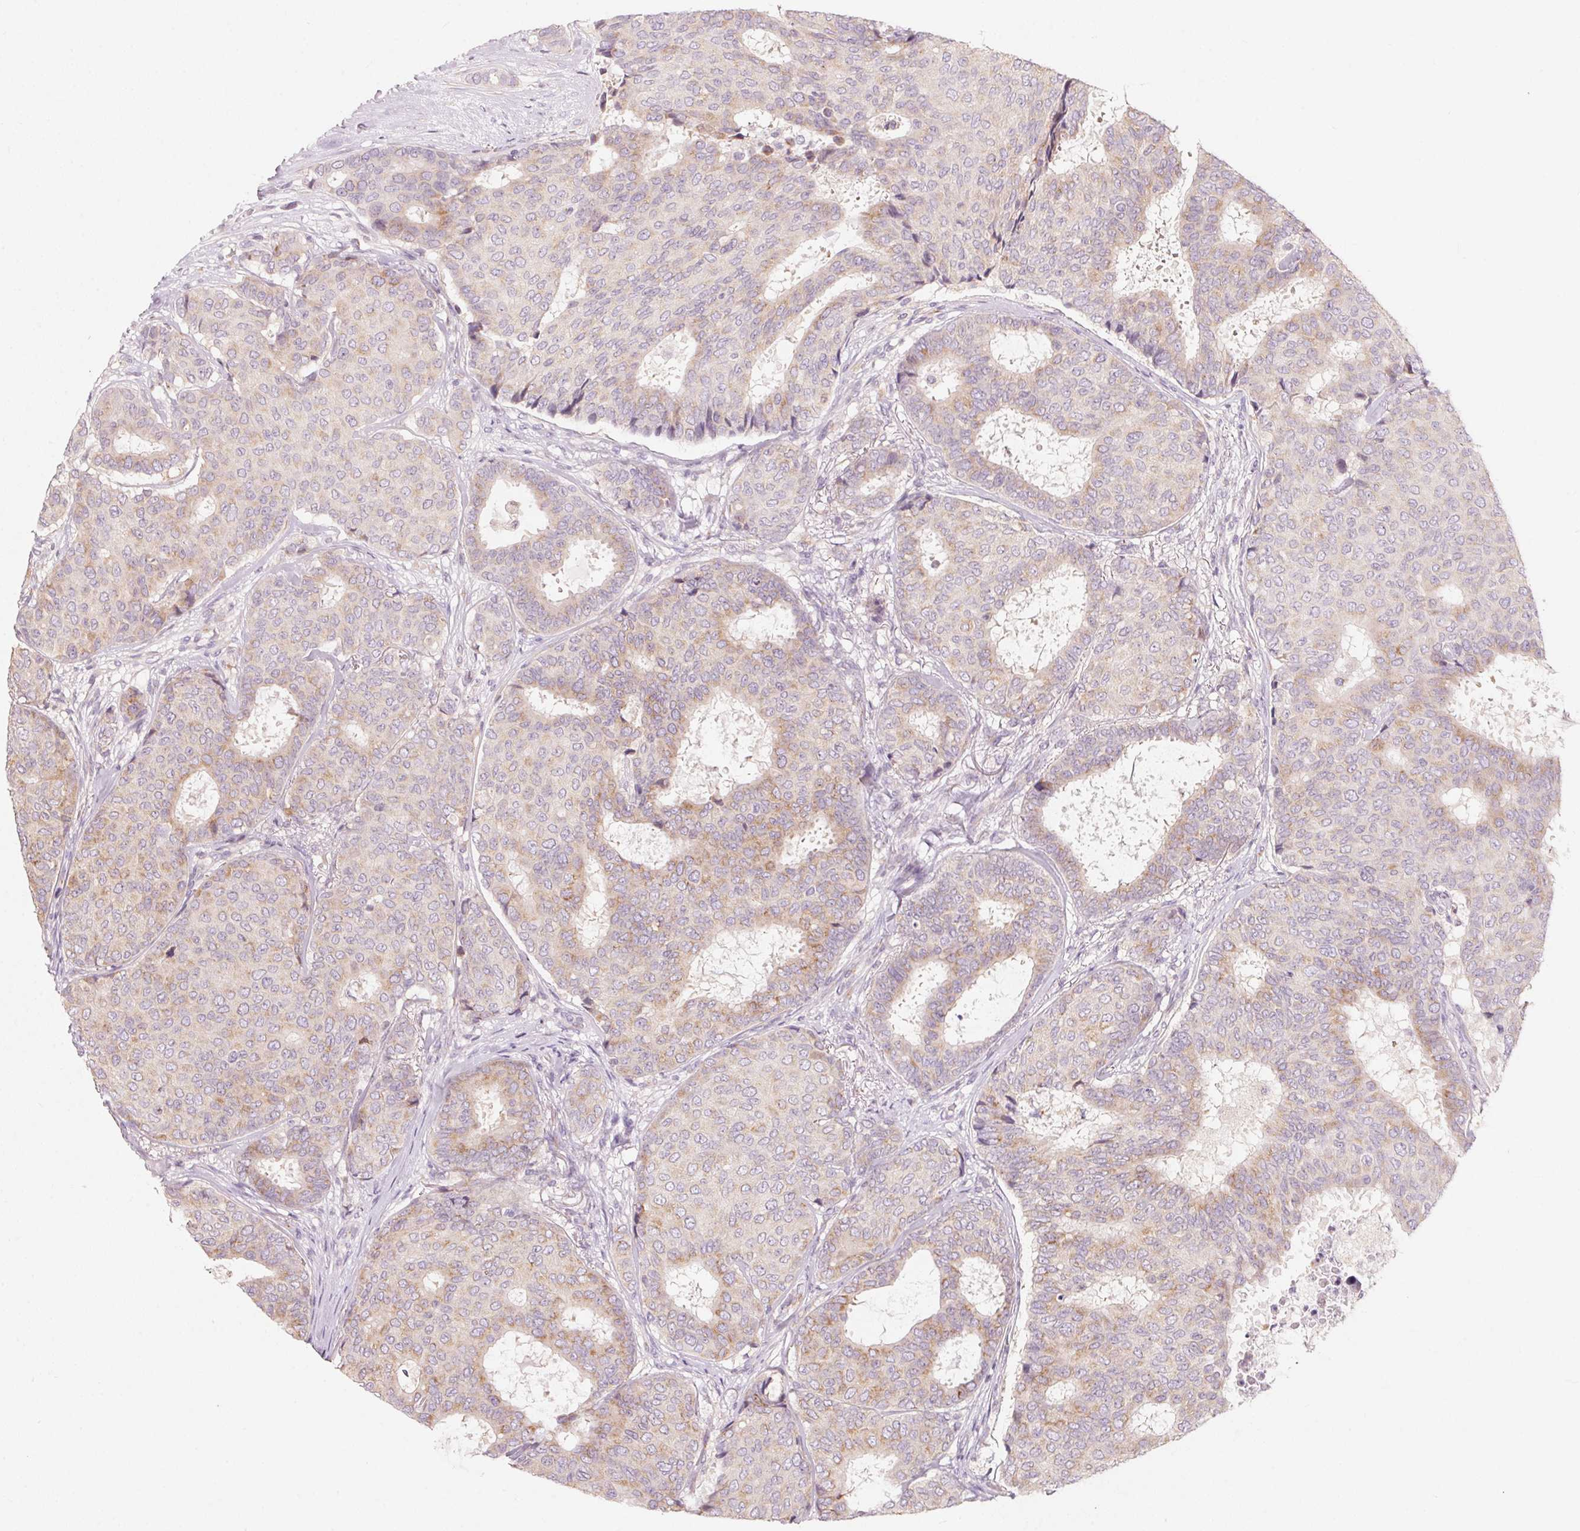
{"staining": {"intensity": "weak", "quantity": "<25%", "location": "cytoplasmic/membranous"}, "tissue": "breast cancer", "cell_type": "Tumor cells", "image_type": "cancer", "snomed": [{"axis": "morphology", "description": "Duct carcinoma"}, {"axis": "topography", "description": "Breast"}], "caption": "There is no significant expression in tumor cells of breast cancer.", "gene": "DRAM2", "patient": {"sex": "female", "age": 75}}